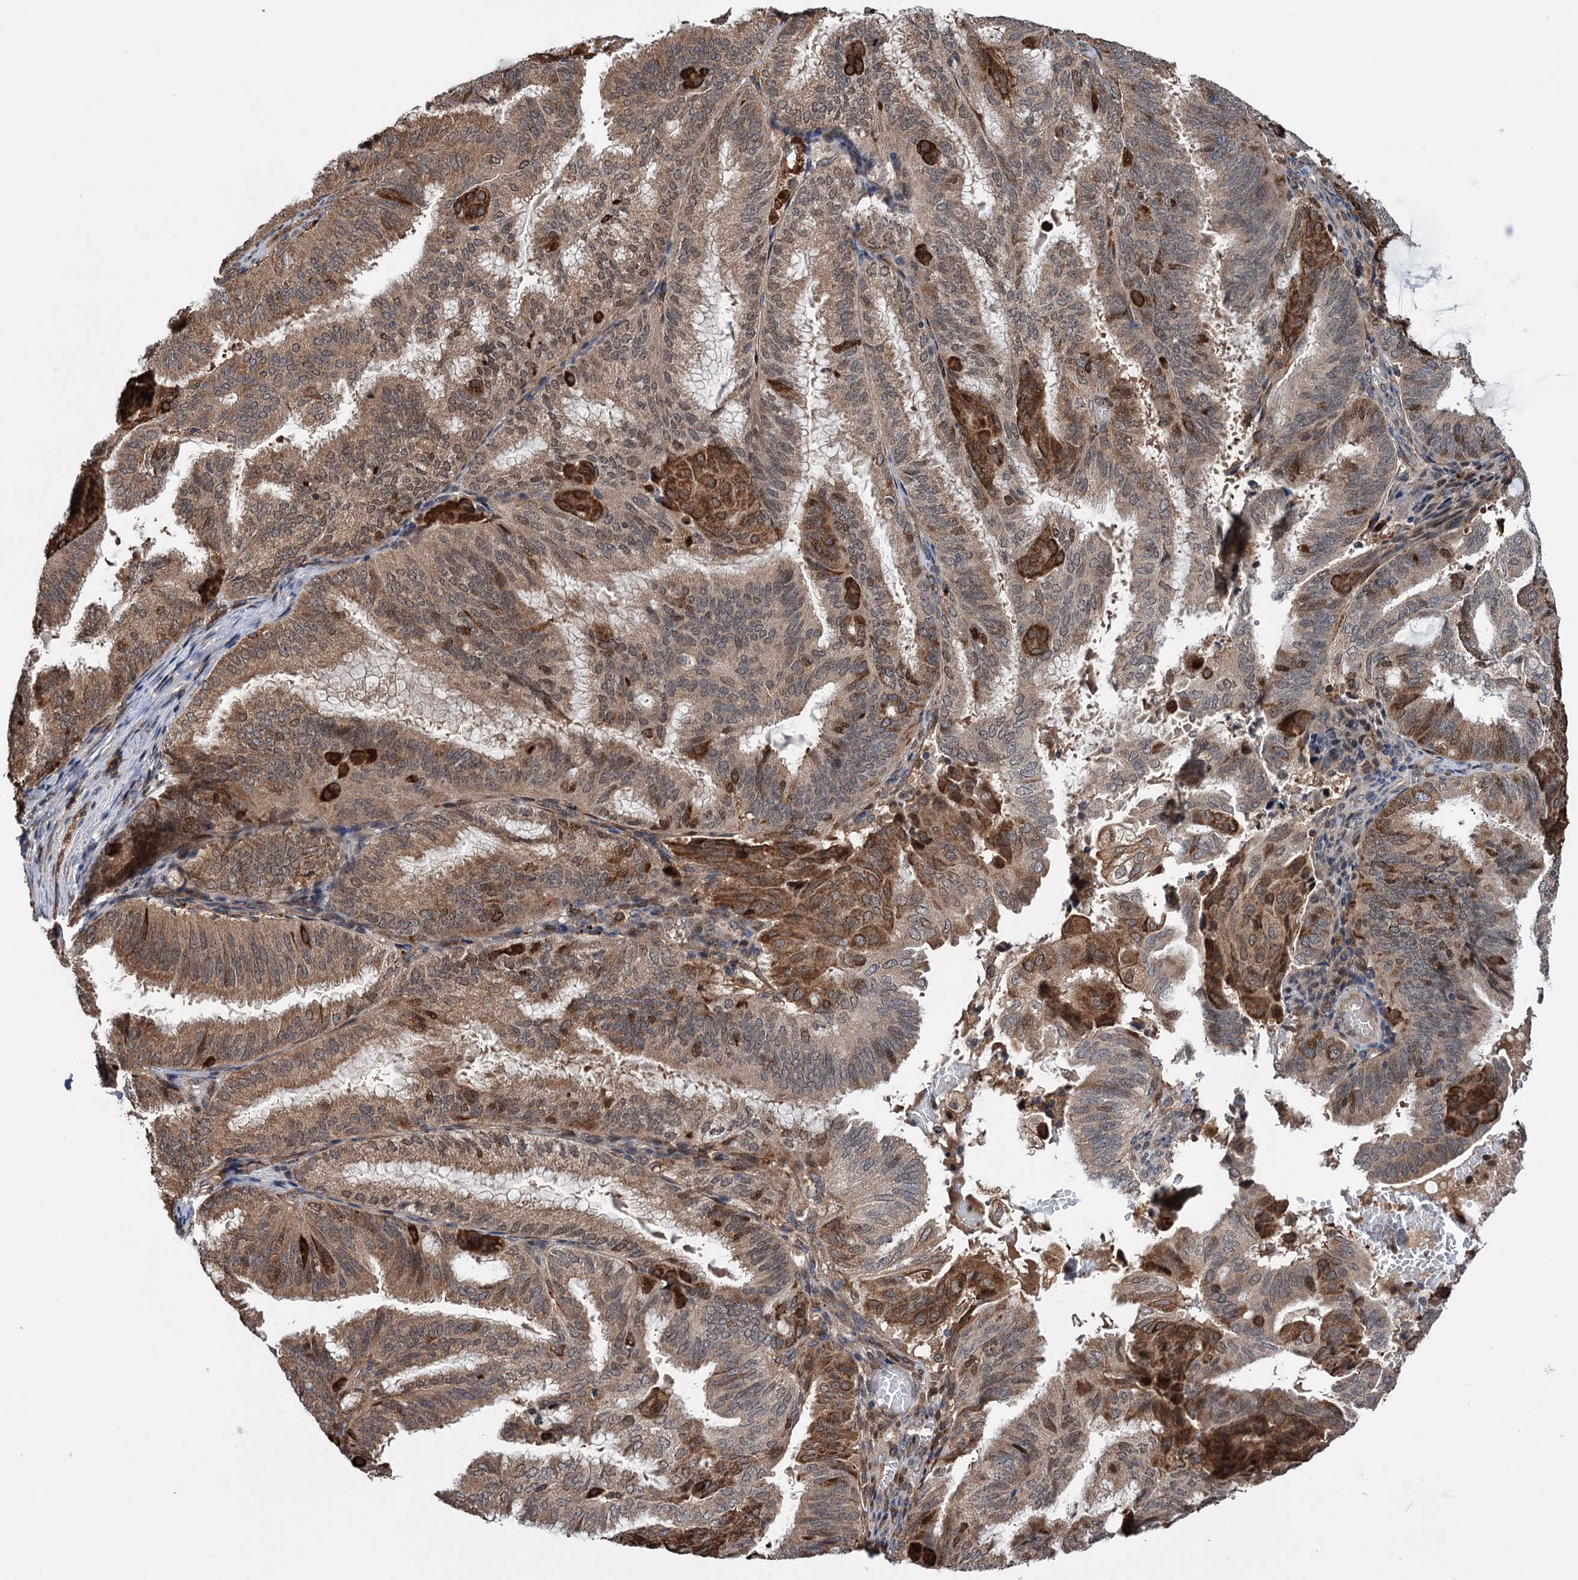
{"staining": {"intensity": "strong", "quantity": "25%-75%", "location": "cytoplasmic/membranous"}, "tissue": "endometrial cancer", "cell_type": "Tumor cells", "image_type": "cancer", "snomed": [{"axis": "morphology", "description": "Adenocarcinoma, NOS"}, {"axis": "topography", "description": "Endometrium"}], "caption": "About 25%-75% of tumor cells in human adenocarcinoma (endometrial) display strong cytoplasmic/membranous protein positivity as visualized by brown immunohistochemical staining.", "gene": "NCAPD2", "patient": {"sex": "female", "age": 49}}